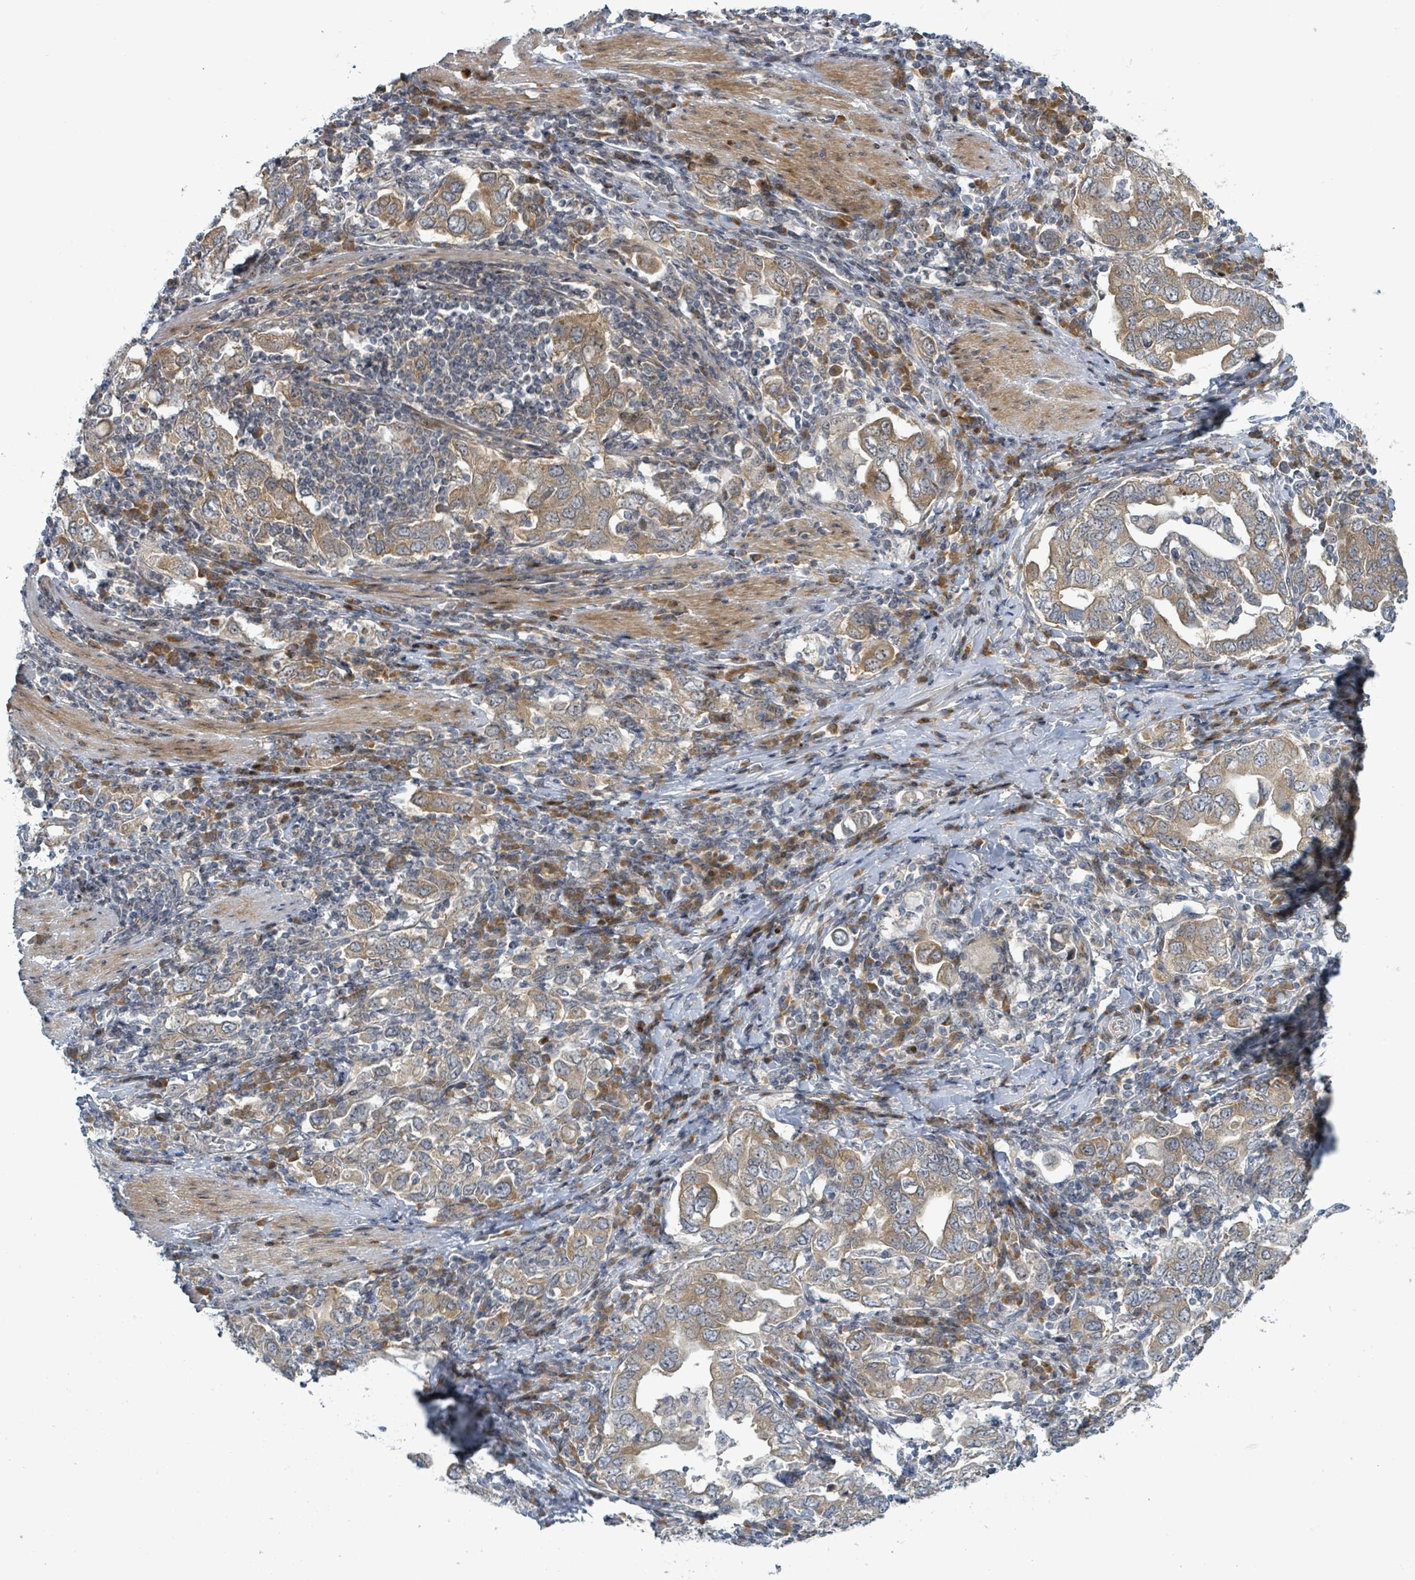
{"staining": {"intensity": "moderate", "quantity": ">75%", "location": "cytoplasmic/membranous"}, "tissue": "stomach cancer", "cell_type": "Tumor cells", "image_type": "cancer", "snomed": [{"axis": "morphology", "description": "Adenocarcinoma, NOS"}, {"axis": "topography", "description": "Stomach, upper"}, {"axis": "topography", "description": "Stomach"}], "caption": "Human stomach cancer (adenocarcinoma) stained with a protein marker exhibits moderate staining in tumor cells.", "gene": "RPL32", "patient": {"sex": "male", "age": 62}}